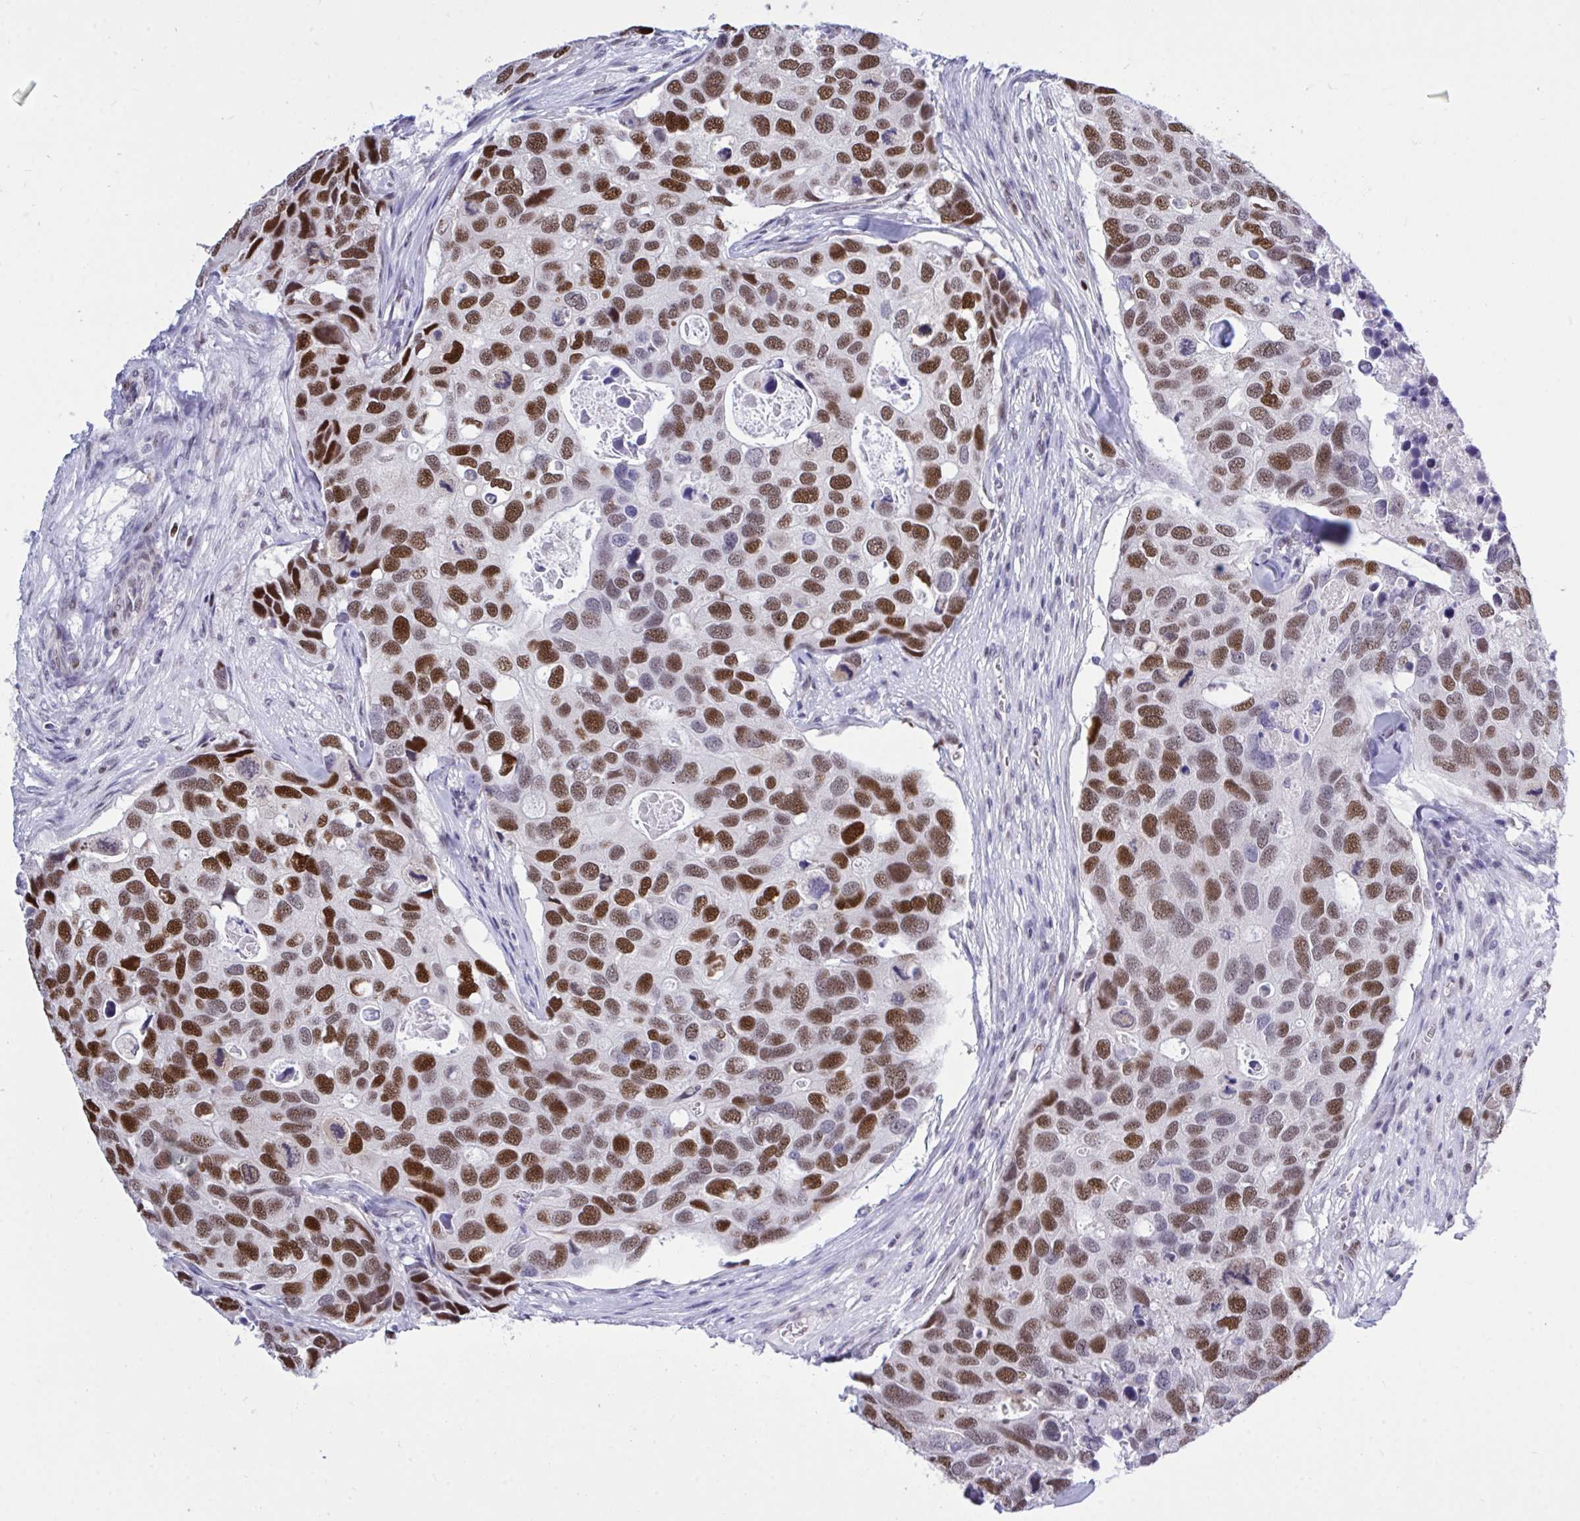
{"staining": {"intensity": "strong", "quantity": "25%-75%", "location": "nuclear"}, "tissue": "breast cancer", "cell_type": "Tumor cells", "image_type": "cancer", "snomed": [{"axis": "morphology", "description": "Duct carcinoma"}, {"axis": "topography", "description": "Breast"}], "caption": "Strong nuclear staining is identified in about 25%-75% of tumor cells in breast intraductal carcinoma.", "gene": "C1QL2", "patient": {"sex": "female", "age": 83}}